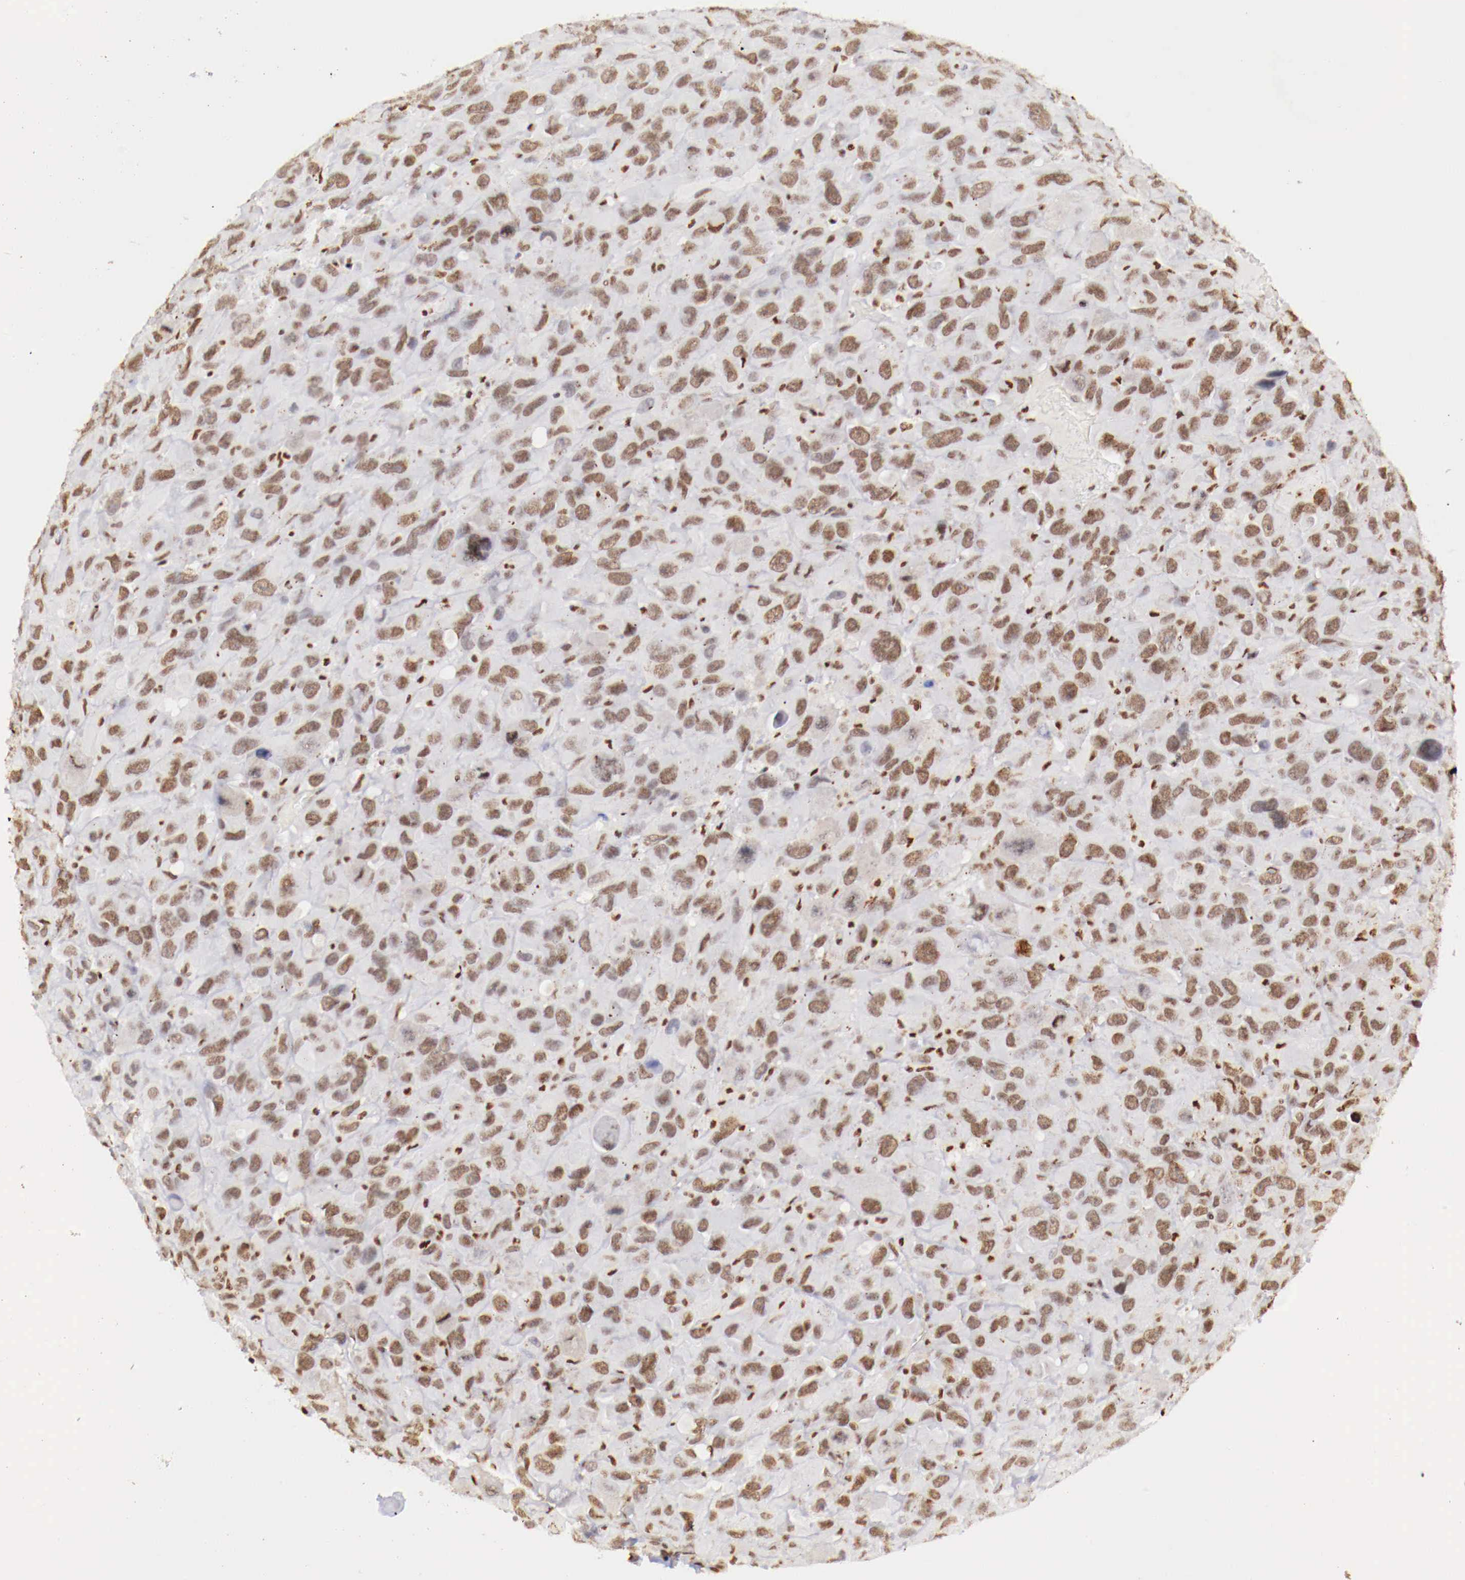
{"staining": {"intensity": "moderate", "quantity": ">75%", "location": "nuclear"}, "tissue": "renal cancer", "cell_type": "Tumor cells", "image_type": "cancer", "snomed": [{"axis": "morphology", "description": "Adenocarcinoma, NOS"}, {"axis": "topography", "description": "Kidney"}], "caption": "High-magnification brightfield microscopy of adenocarcinoma (renal) stained with DAB (3,3'-diaminobenzidine) (brown) and counterstained with hematoxylin (blue). tumor cells exhibit moderate nuclear expression is seen in approximately>75% of cells. The staining is performed using DAB (3,3'-diaminobenzidine) brown chromogen to label protein expression. The nuclei are counter-stained blue using hematoxylin.", "gene": "MAX", "patient": {"sex": "male", "age": 79}}